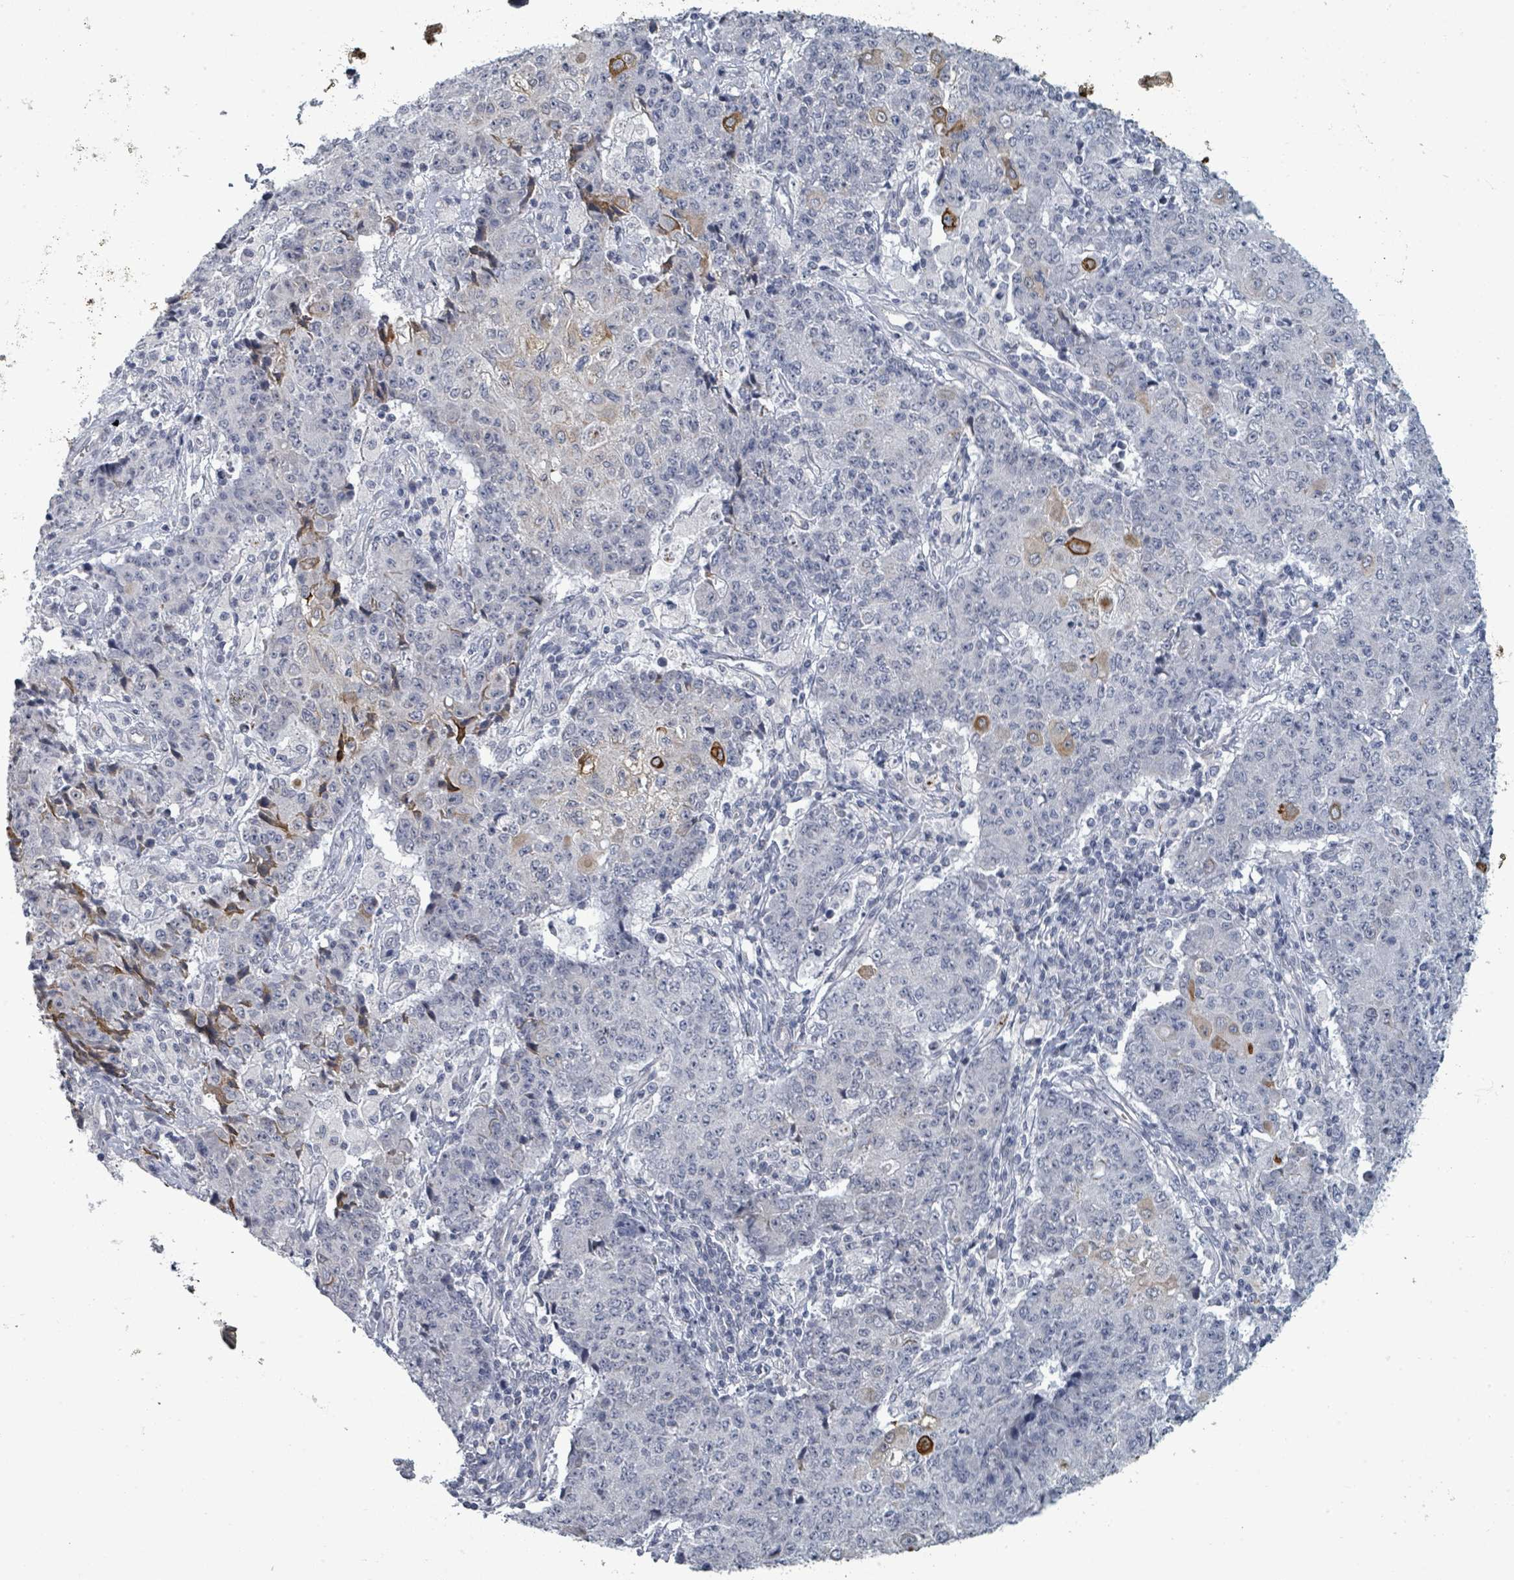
{"staining": {"intensity": "moderate", "quantity": "<25%", "location": "cytoplasmic/membranous"}, "tissue": "ovarian cancer", "cell_type": "Tumor cells", "image_type": "cancer", "snomed": [{"axis": "morphology", "description": "Carcinoma, endometroid"}, {"axis": "topography", "description": "Ovary"}], "caption": "The immunohistochemical stain shows moderate cytoplasmic/membranous positivity in tumor cells of ovarian cancer (endometroid carcinoma) tissue.", "gene": "PTPN20", "patient": {"sex": "female", "age": 42}}